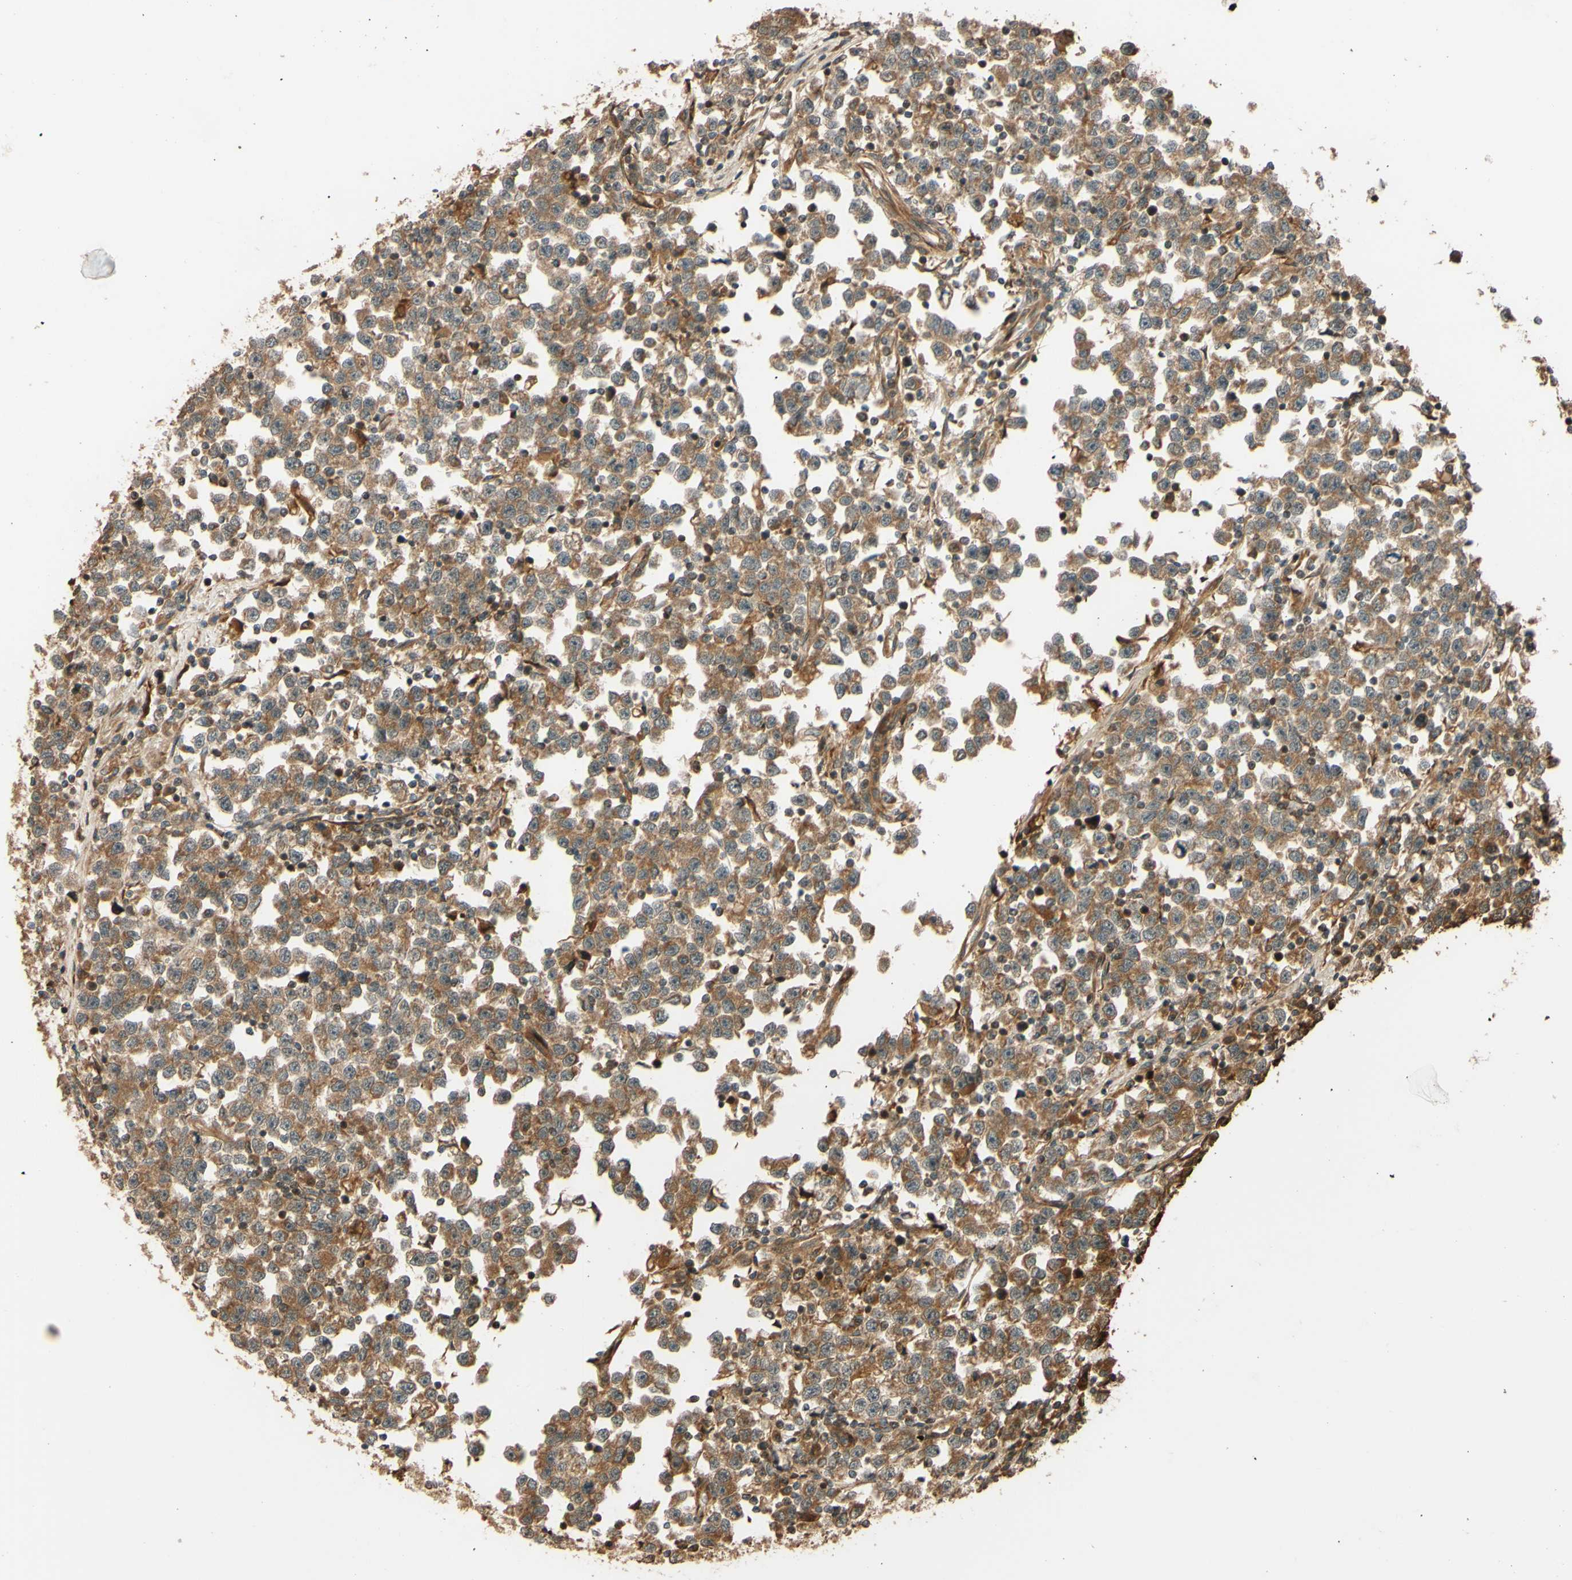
{"staining": {"intensity": "moderate", "quantity": ">75%", "location": "cytoplasmic/membranous"}, "tissue": "testis cancer", "cell_type": "Tumor cells", "image_type": "cancer", "snomed": [{"axis": "morphology", "description": "Seminoma, NOS"}, {"axis": "topography", "description": "Testis"}], "caption": "Immunohistochemical staining of seminoma (testis) demonstrates moderate cytoplasmic/membranous protein positivity in approximately >75% of tumor cells. The protein of interest is stained brown, and the nuclei are stained in blue (DAB (3,3'-diaminobenzidine) IHC with brightfield microscopy, high magnification).", "gene": "RNF19A", "patient": {"sex": "male", "age": 43}}